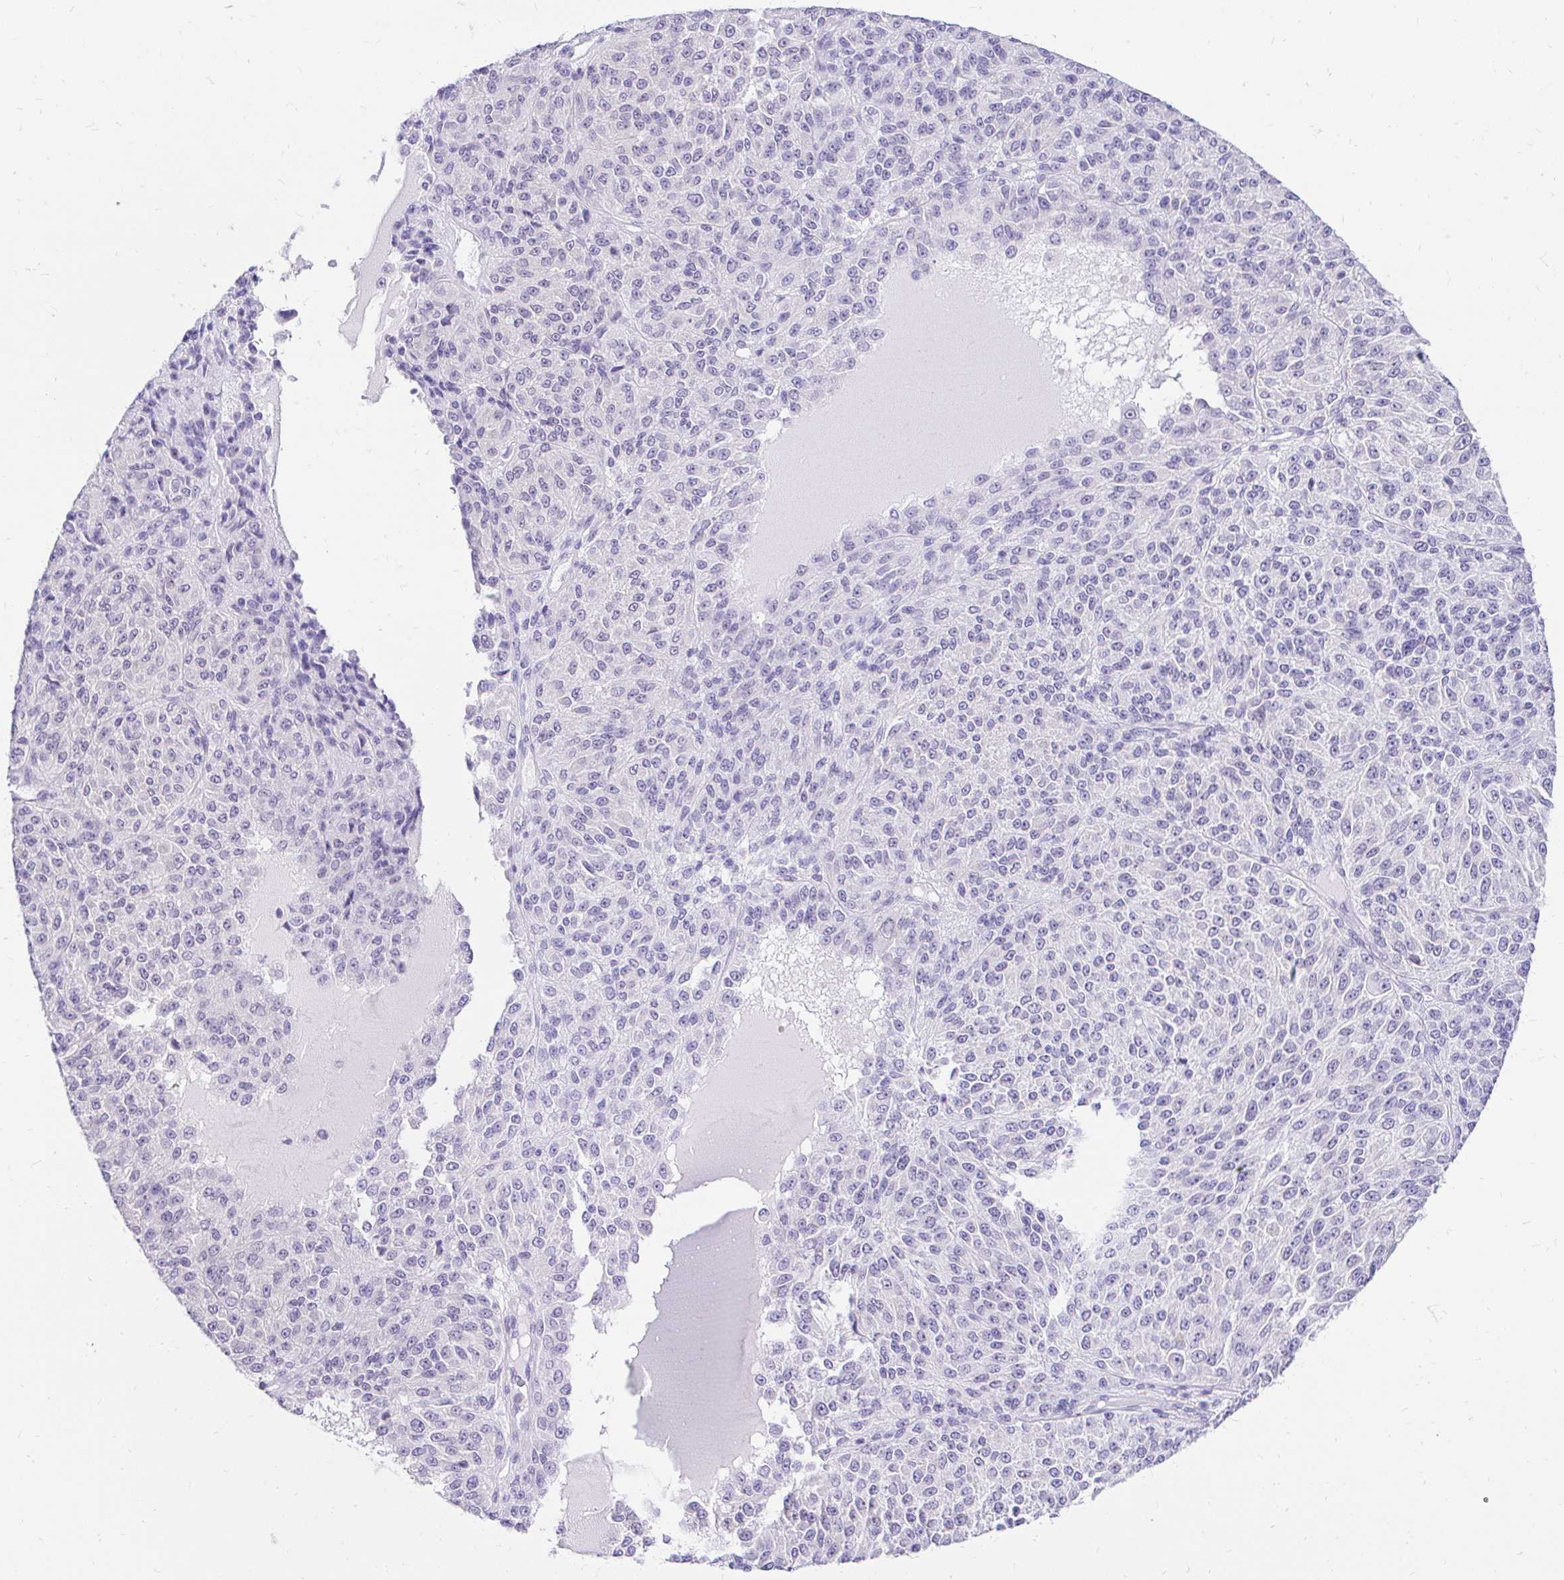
{"staining": {"intensity": "negative", "quantity": "none", "location": "none"}, "tissue": "melanoma", "cell_type": "Tumor cells", "image_type": "cancer", "snomed": [{"axis": "morphology", "description": "Malignant melanoma, Metastatic site"}, {"axis": "topography", "description": "Brain"}], "caption": "Photomicrograph shows no protein positivity in tumor cells of malignant melanoma (metastatic site) tissue. (DAB (3,3'-diaminobenzidine) IHC visualized using brightfield microscopy, high magnification).", "gene": "FATE1", "patient": {"sex": "female", "age": 56}}